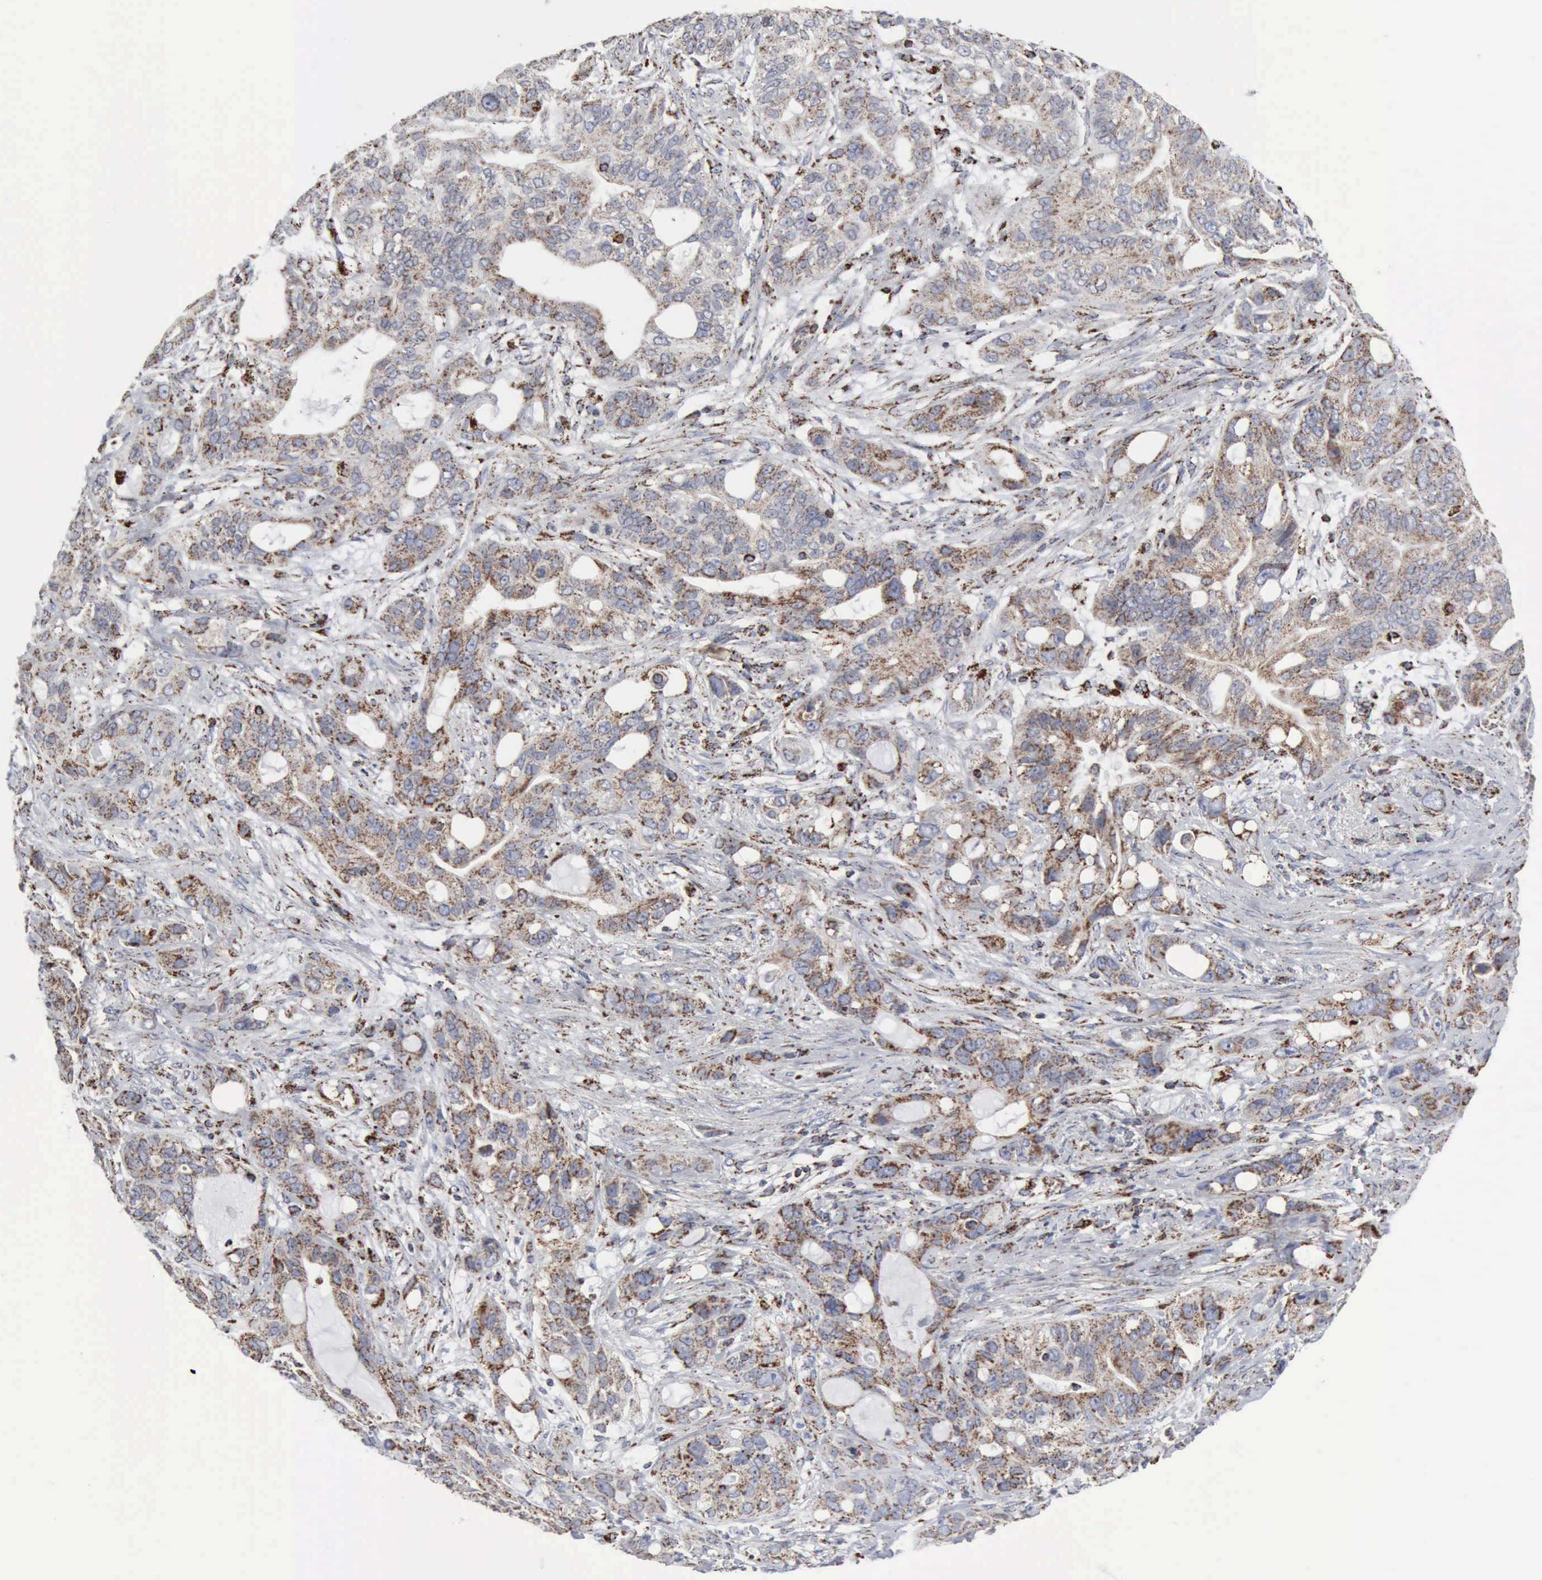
{"staining": {"intensity": "moderate", "quantity": ">75%", "location": "cytoplasmic/membranous"}, "tissue": "stomach cancer", "cell_type": "Tumor cells", "image_type": "cancer", "snomed": [{"axis": "morphology", "description": "Adenocarcinoma, NOS"}, {"axis": "topography", "description": "Stomach, upper"}], "caption": "Immunohistochemical staining of stomach adenocarcinoma exhibits medium levels of moderate cytoplasmic/membranous protein positivity in approximately >75% of tumor cells.", "gene": "ACO2", "patient": {"sex": "male", "age": 47}}